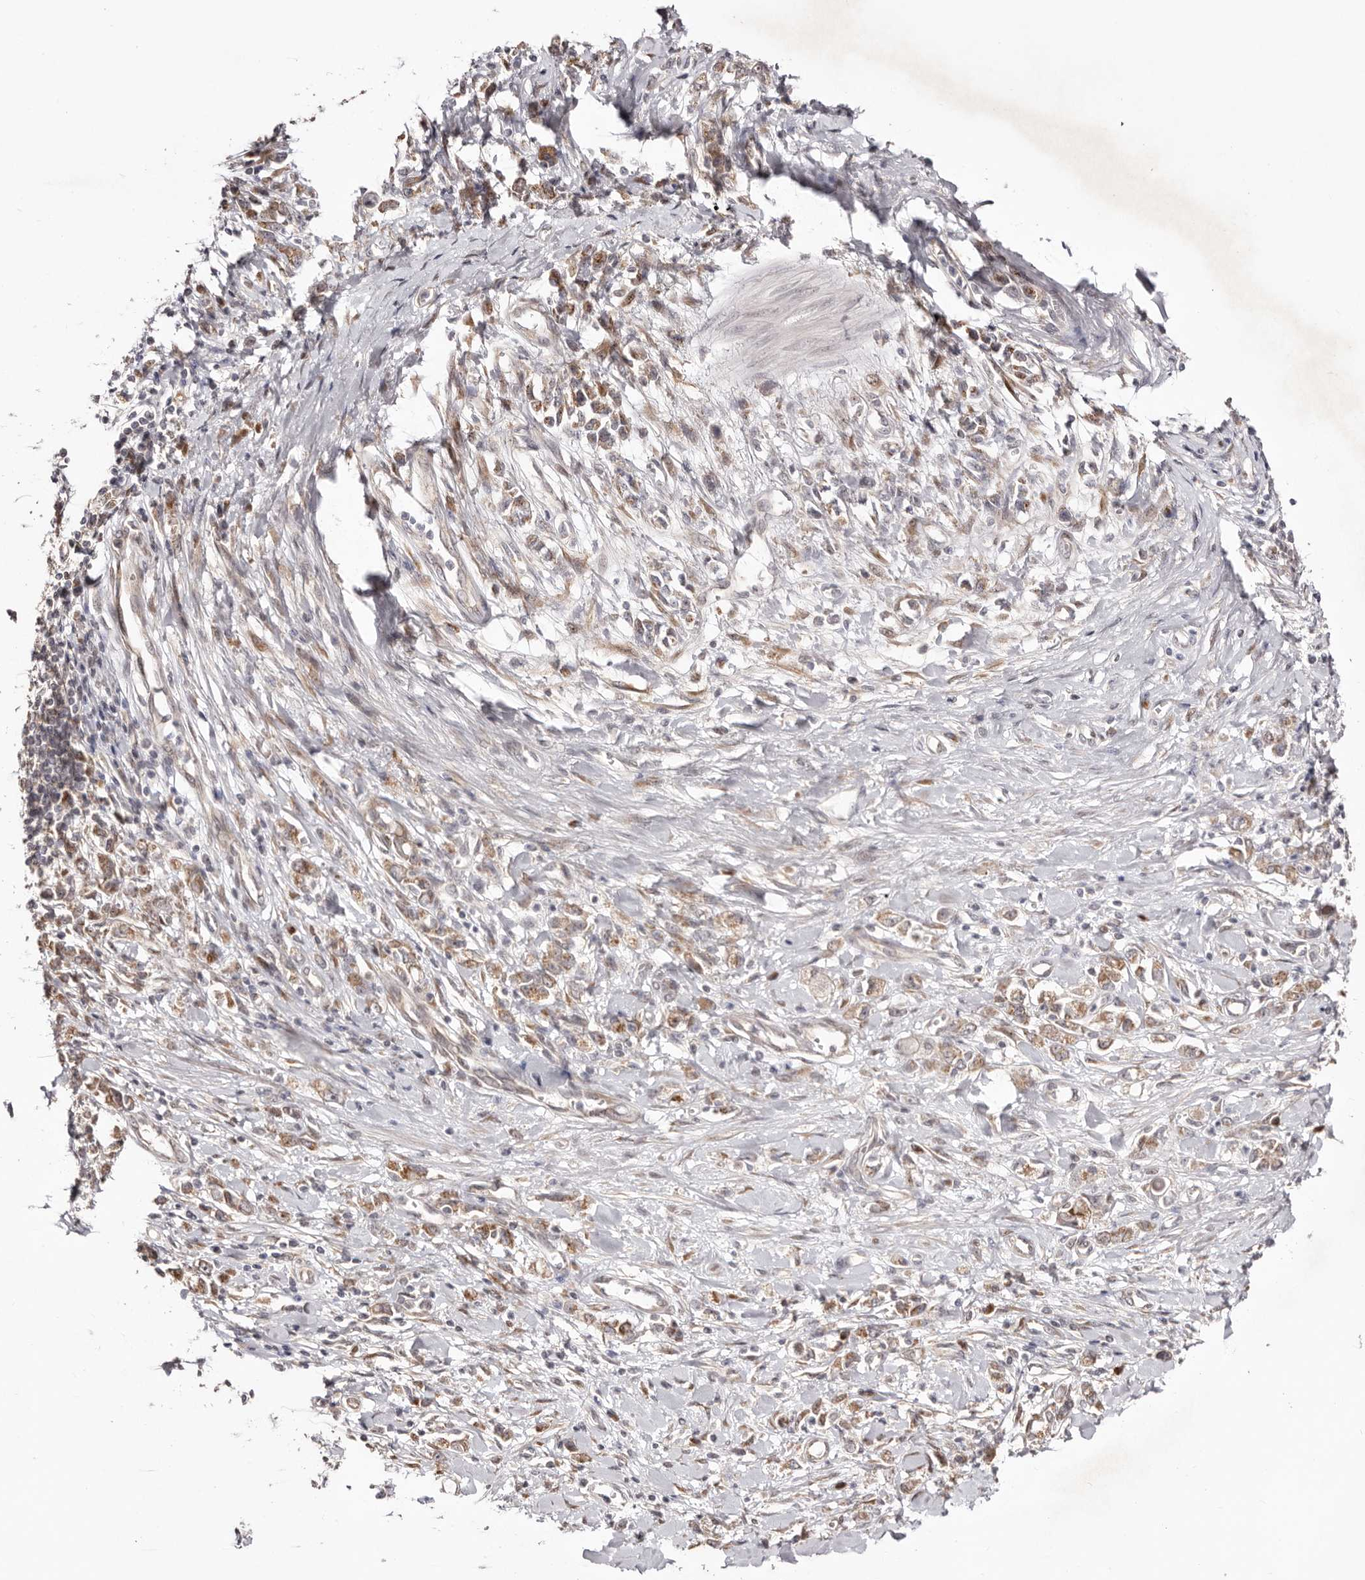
{"staining": {"intensity": "moderate", "quantity": ">75%", "location": "cytoplasmic/membranous"}, "tissue": "stomach cancer", "cell_type": "Tumor cells", "image_type": "cancer", "snomed": [{"axis": "morphology", "description": "Adenocarcinoma, NOS"}, {"axis": "topography", "description": "Stomach"}], "caption": "Human stomach adenocarcinoma stained with a brown dye reveals moderate cytoplasmic/membranous positive staining in approximately >75% of tumor cells.", "gene": "EGR3", "patient": {"sex": "female", "age": 76}}